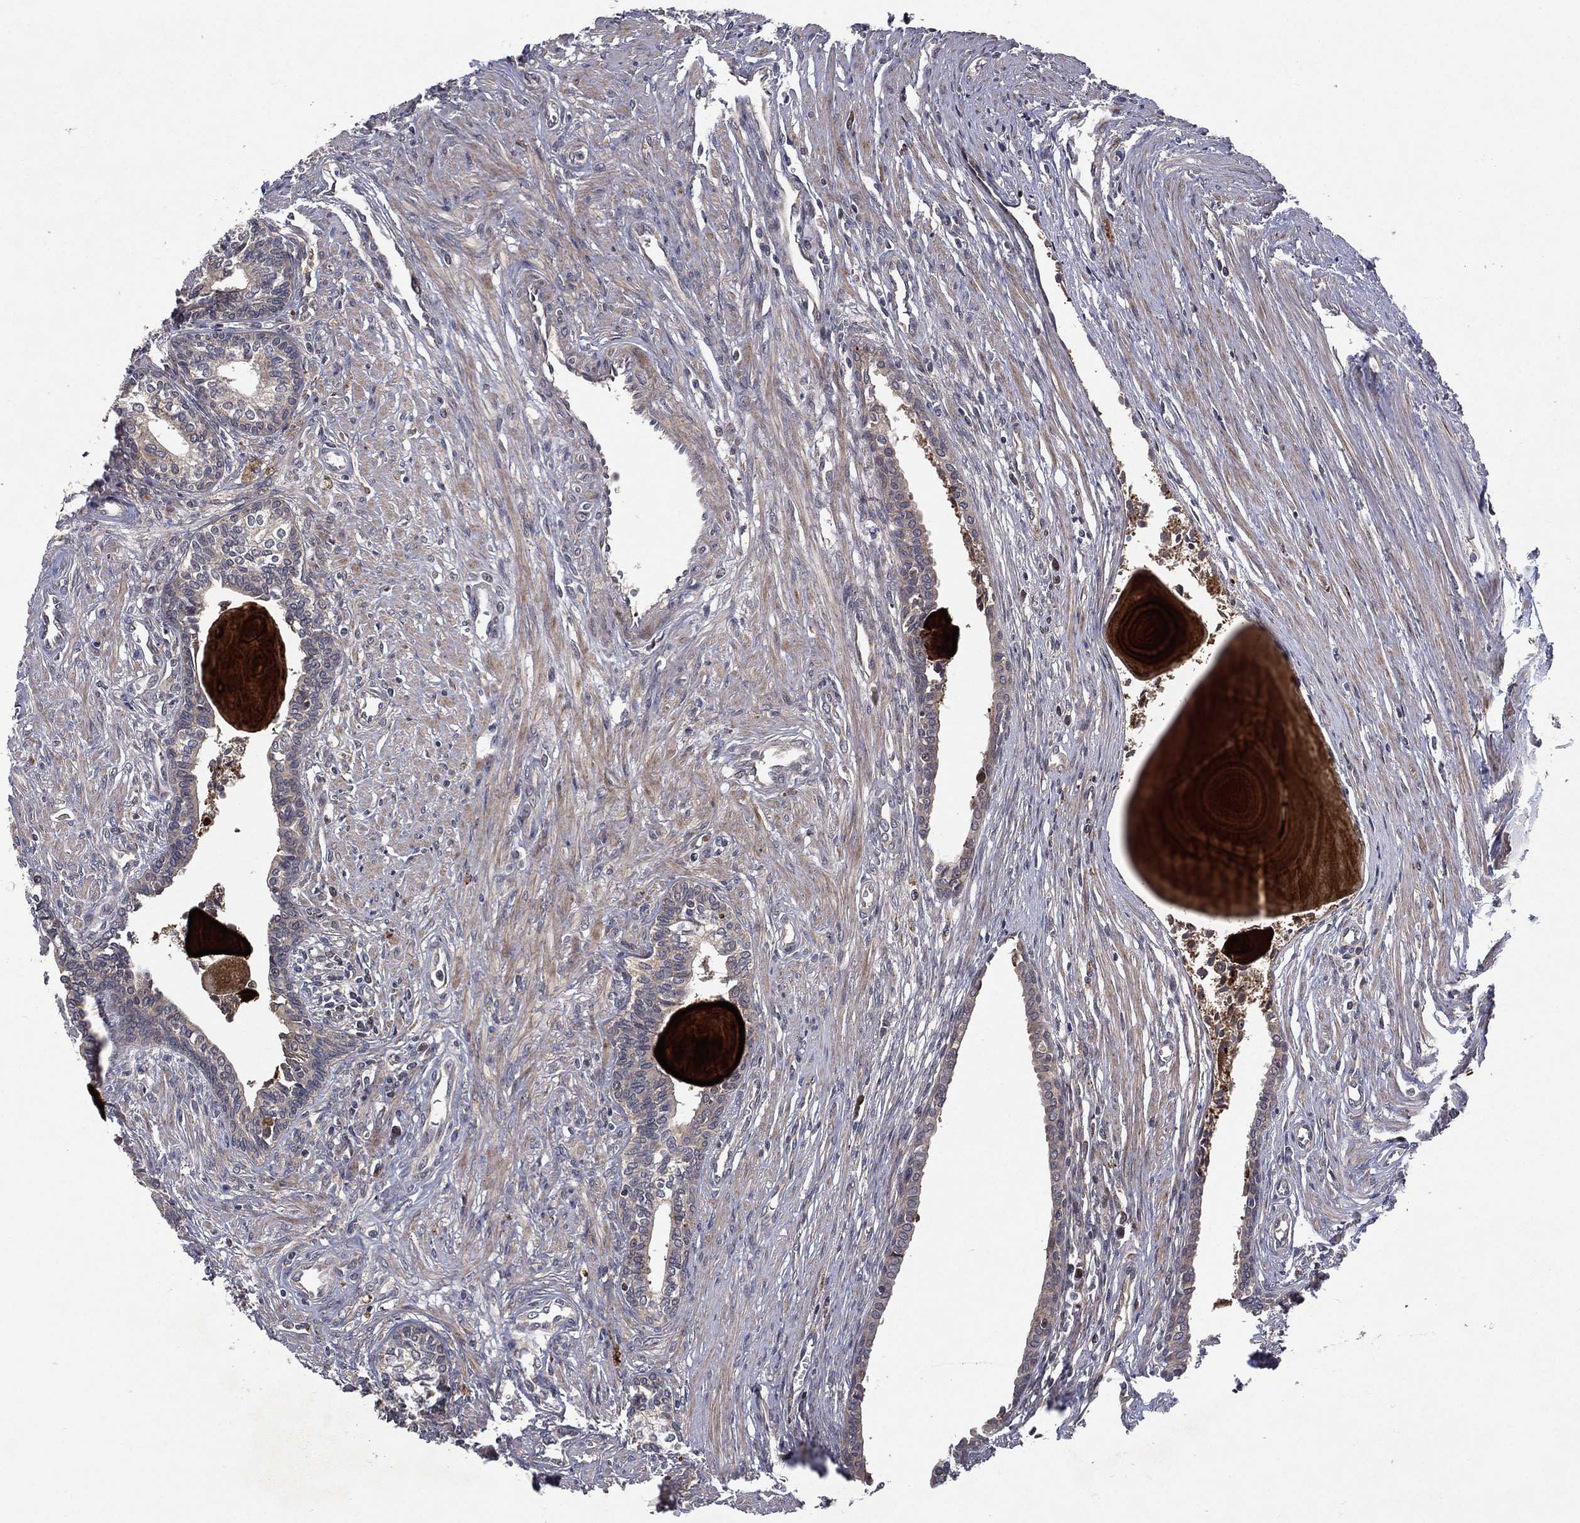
{"staining": {"intensity": "weak", "quantity": "<25%", "location": "cytoplasmic/membranous"}, "tissue": "prostate", "cell_type": "Glandular cells", "image_type": "normal", "snomed": [{"axis": "morphology", "description": "Normal tissue, NOS"}, {"axis": "topography", "description": "Prostate"}], "caption": "IHC photomicrograph of benign human prostate stained for a protein (brown), which shows no positivity in glandular cells. (Brightfield microscopy of DAB (3,3'-diaminobenzidine) IHC at high magnification).", "gene": "RAB11FIP4", "patient": {"sex": "male", "age": 60}}